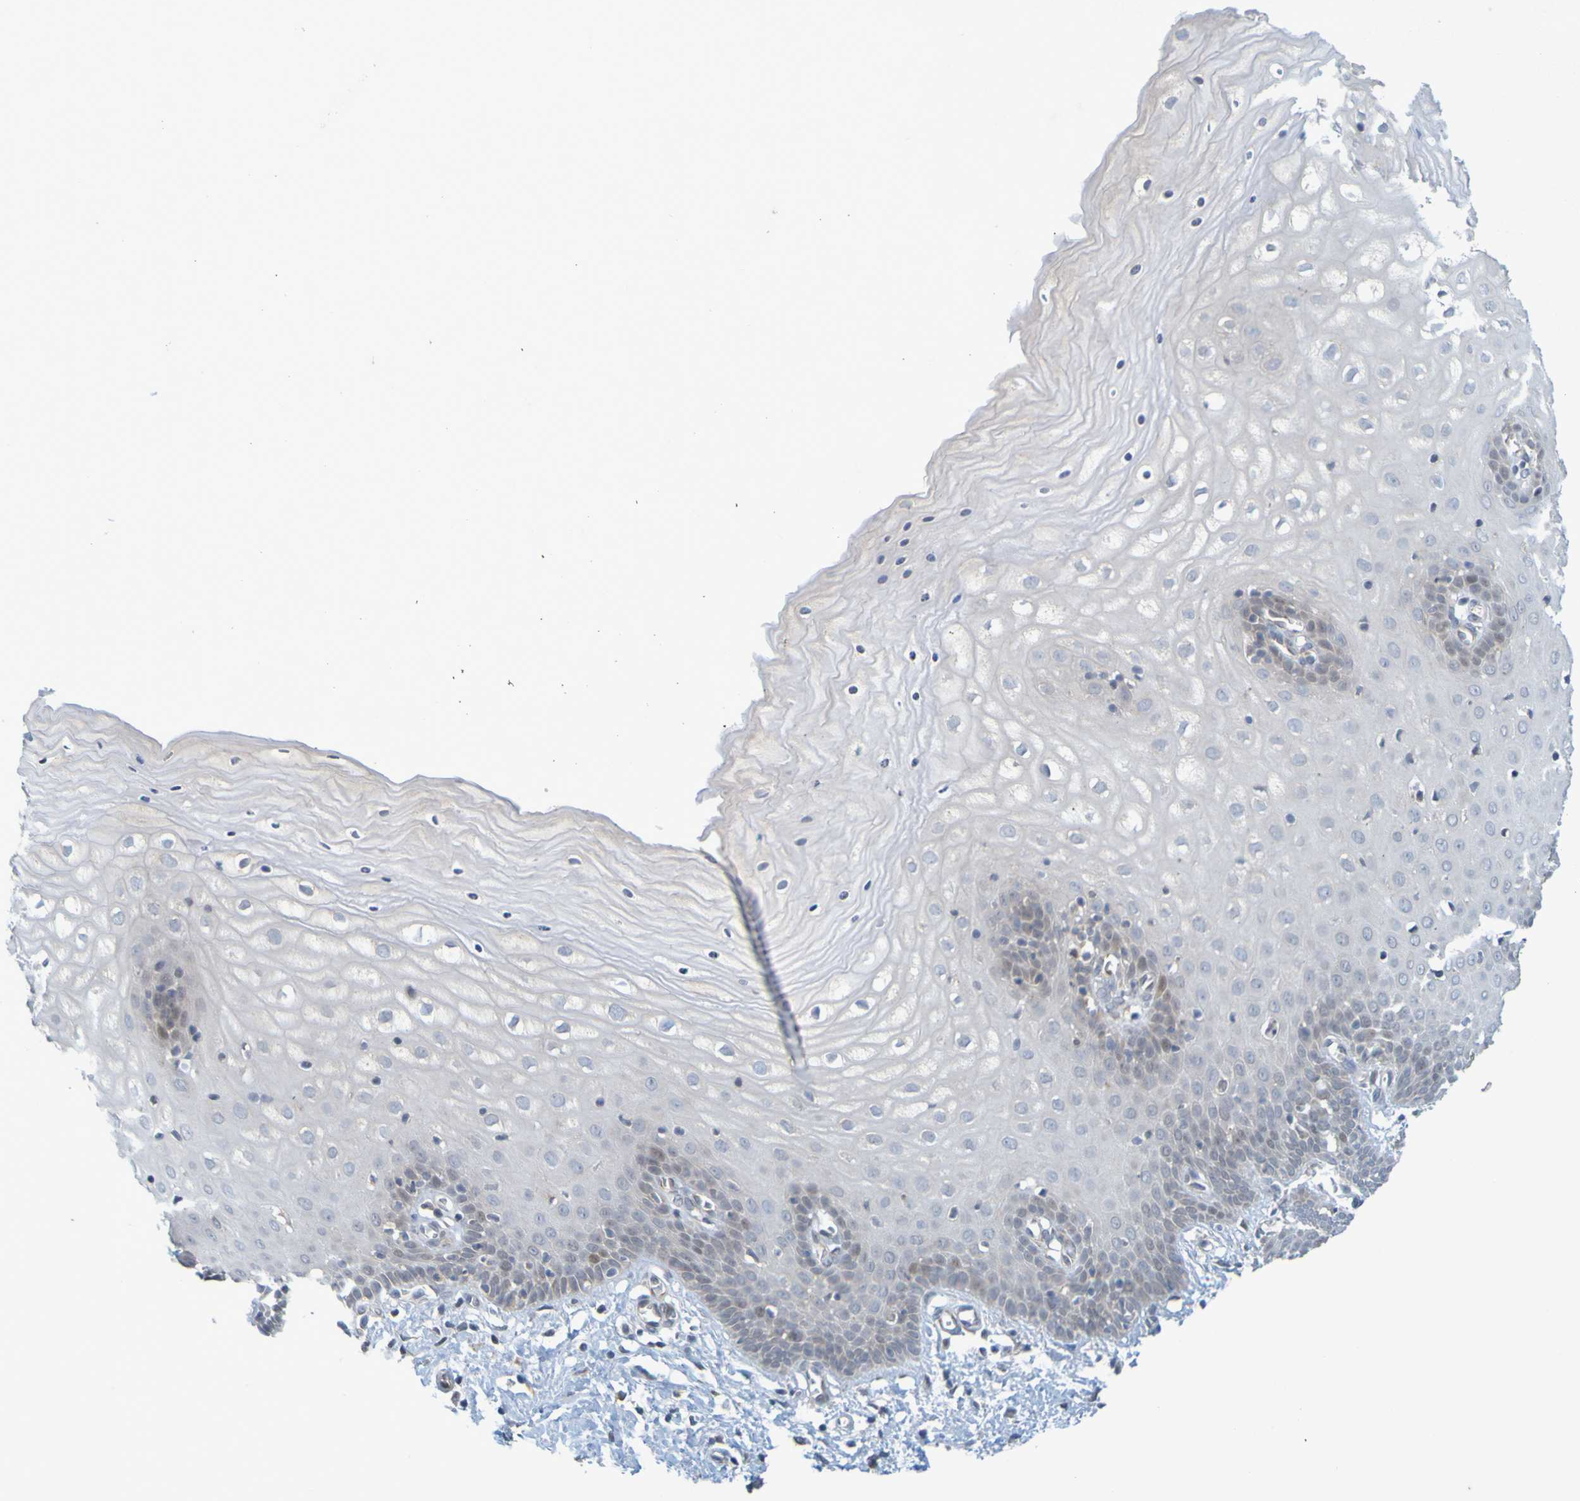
{"staining": {"intensity": "moderate", "quantity": ">75%", "location": "cytoplasmic/membranous"}, "tissue": "cervix", "cell_type": "Glandular cells", "image_type": "normal", "snomed": [{"axis": "morphology", "description": "Normal tissue, NOS"}, {"axis": "topography", "description": "Cervix"}], "caption": "High-power microscopy captured an immunohistochemistry histopathology image of unremarkable cervix, revealing moderate cytoplasmic/membranous positivity in about >75% of glandular cells.", "gene": "MOGS", "patient": {"sex": "female", "age": 55}}